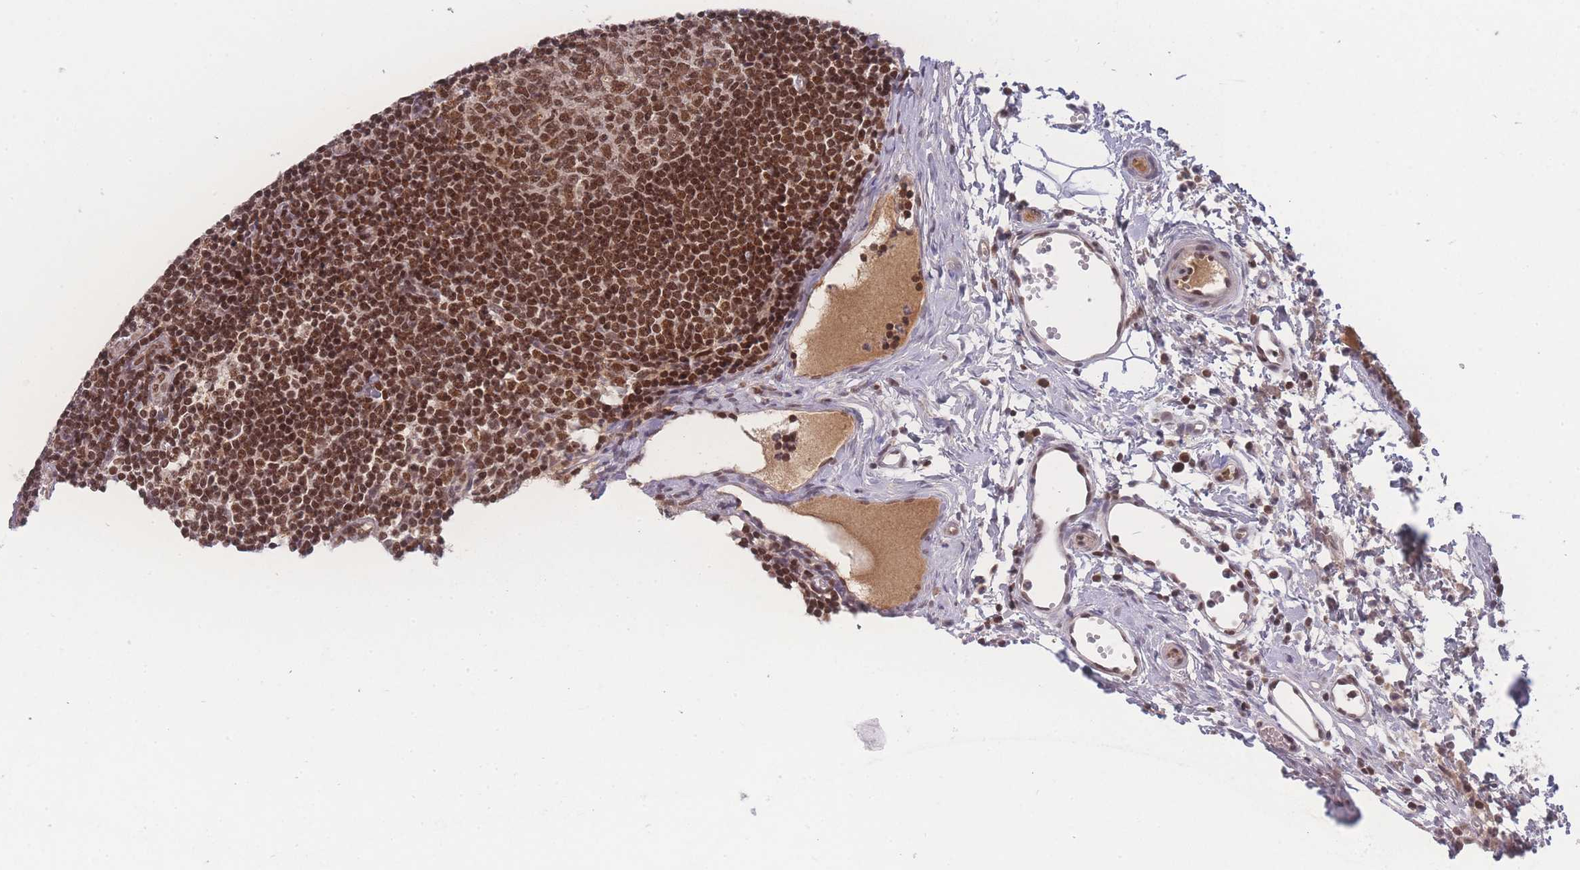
{"staining": {"intensity": "strong", "quantity": ">75%", "location": "cytoplasmic/membranous,nuclear"}, "tissue": "lymph node", "cell_type": "Germinal center cells", "image_type": "normal", "snomed": [{"axis": "morphology", "description": "Normal tissue, NOS"}, {"axis": "topography", "description": "Lymph node"}], "caption": "Immunohistochemistry (IHC) of normal human lymph node exhibits high levels of strong cytoplasmic/membranous,nuclear positivity in about >75% of germinal center cells.", "gene": "RAVER1", "patient": {"sex": "female", "age": 37}}